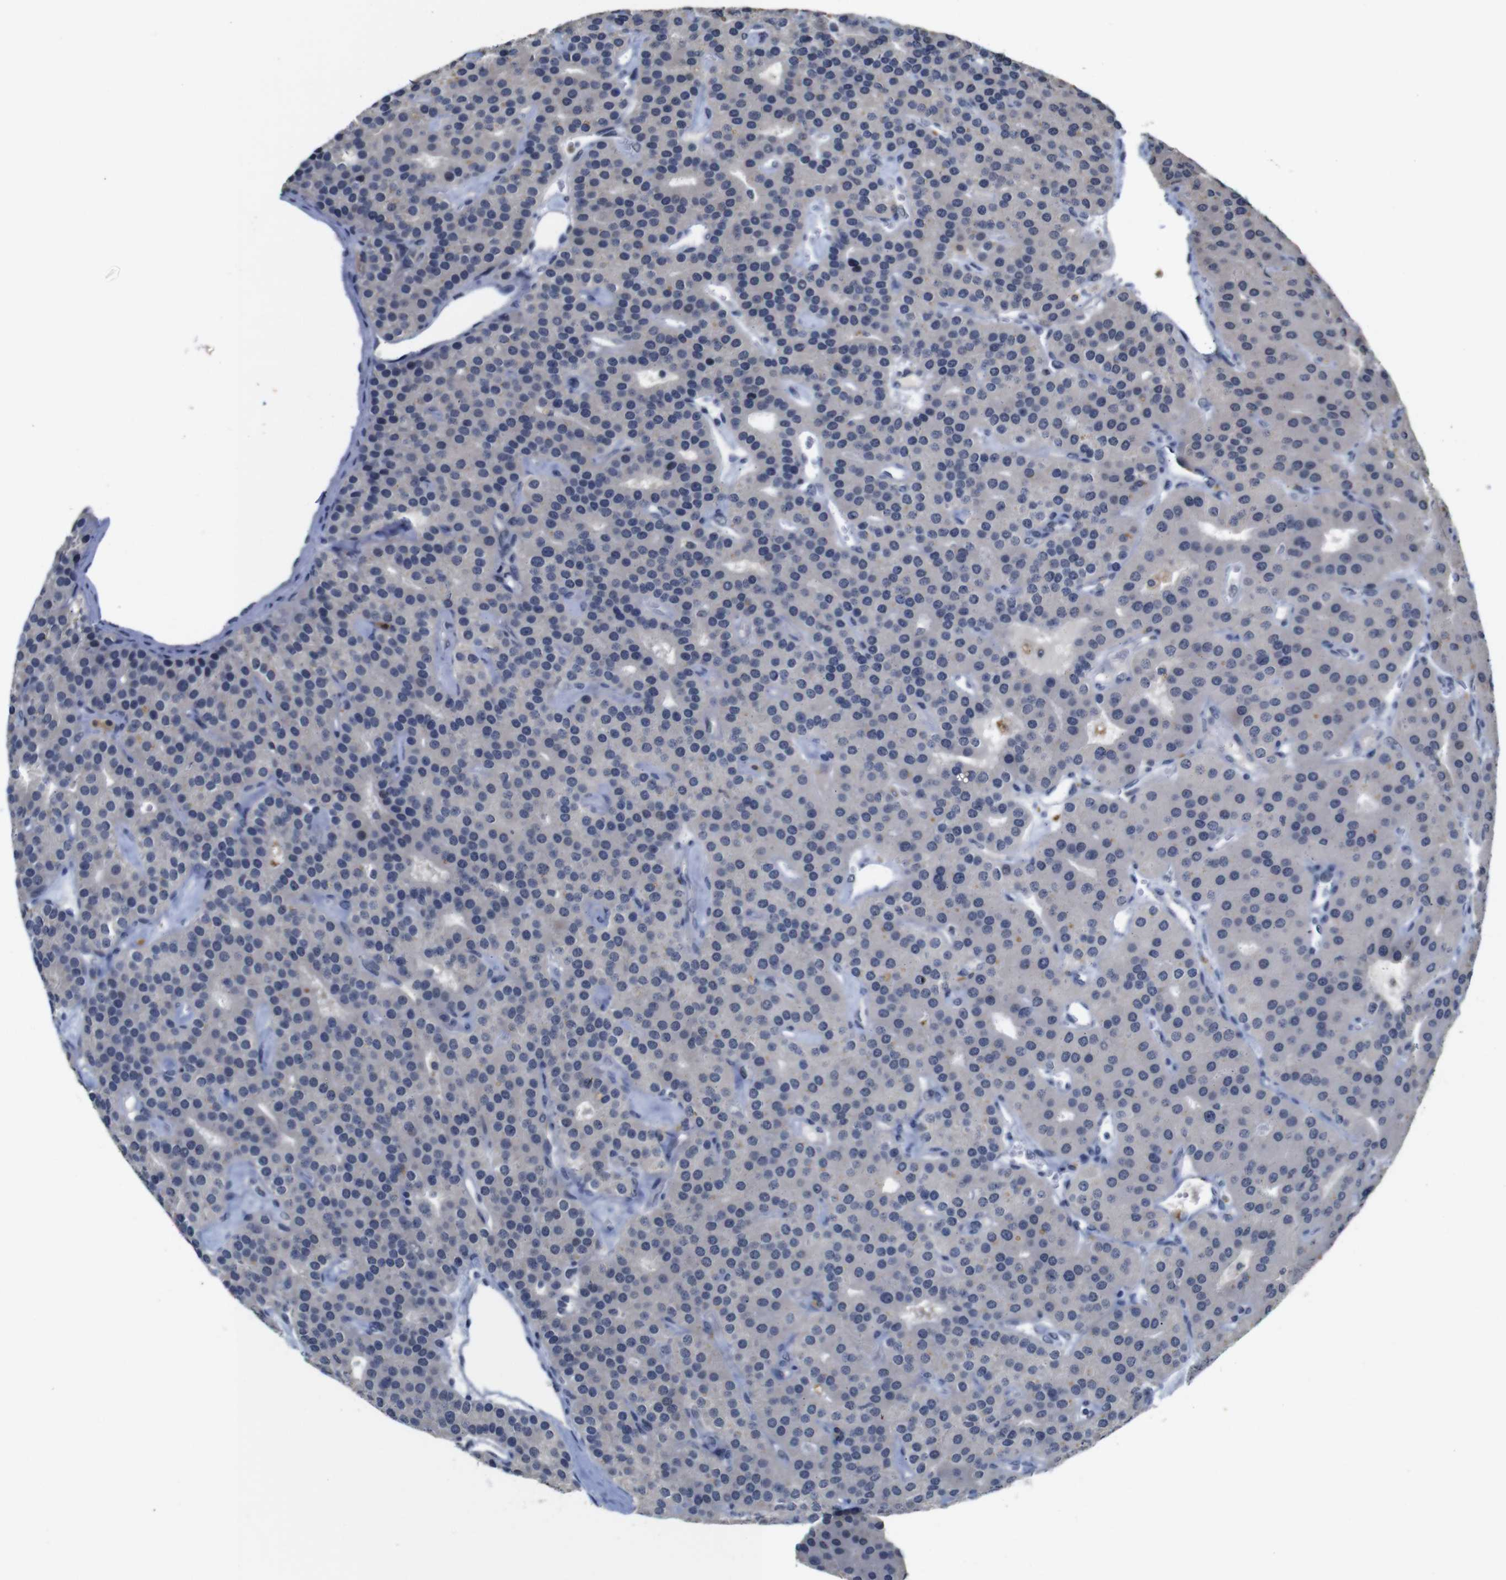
{"staining": {"intensity": "negative", "quantity": "none", "location": "none"}, "tissue": "parathyroid gland", "cell_type": "Glandular cells", "image_type": "normal", "snomed": [{"axis": "morphology", "description": "Normal tissue, NOS"}, {"axis": "morphology", "description": "Adenoma, NOS"}, {"axis": "topography", "description": "Parathyroid gland"}], "caption": "This is an immunohistochemistry (IHC) image of unremarkable human parathyroid gland. There is no positivity in glandular cells.", "gene": "NTRK3", "patient": {"sex": "female", "age": 86}}